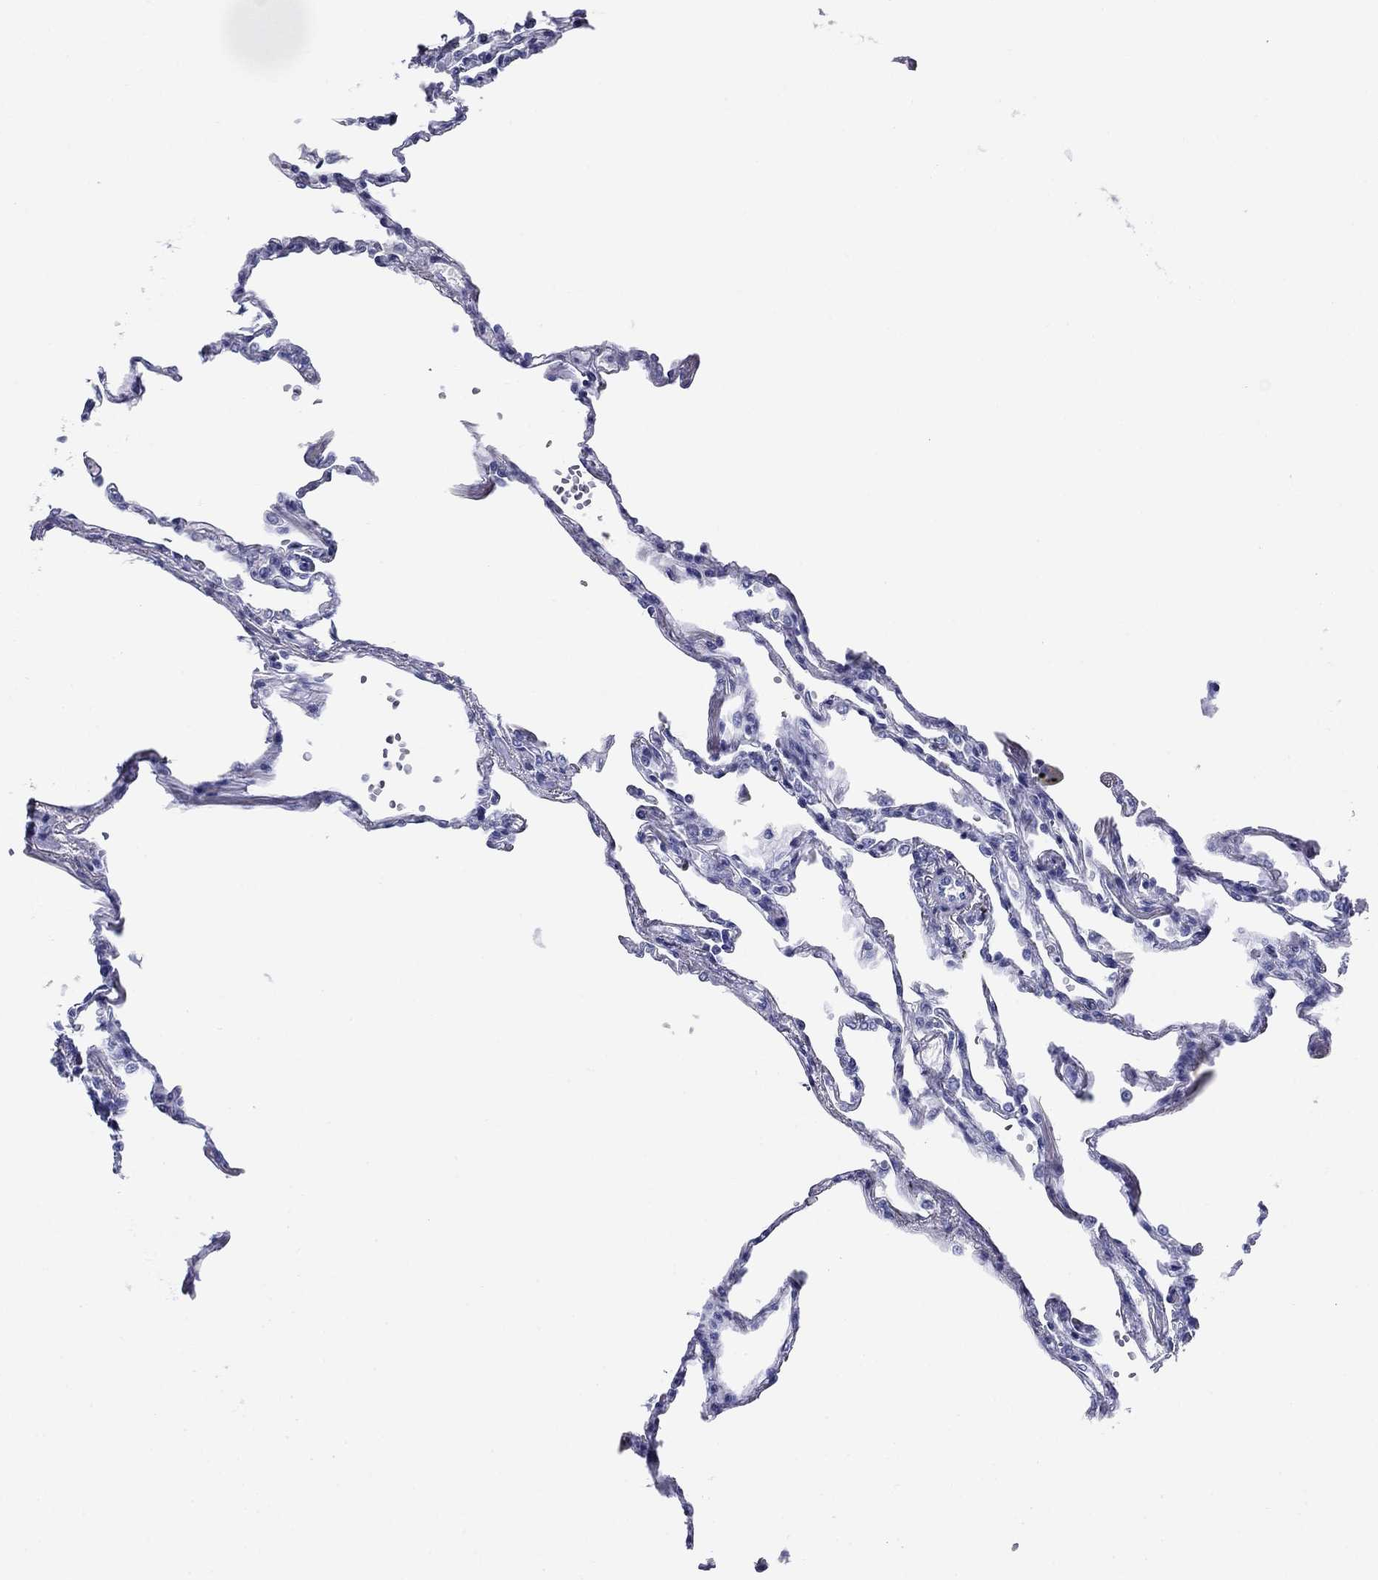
{"staining": {"intensity": "negative", "quantity": "none", "location": "none"}, "tissue": "lung", "cell_type": "Alveolar cells", "image_type": "normal", "snomed": [{"axis": "morphology", "description": "Normal tissue, NOS"}, {"axis": "topography", "description": "Lung"}], "caption": "Lung stained for a protein using IHC displays no positivity alveolar cells.", "gene": "NPPA", "patient": {"sex": "male", "age": 78}}